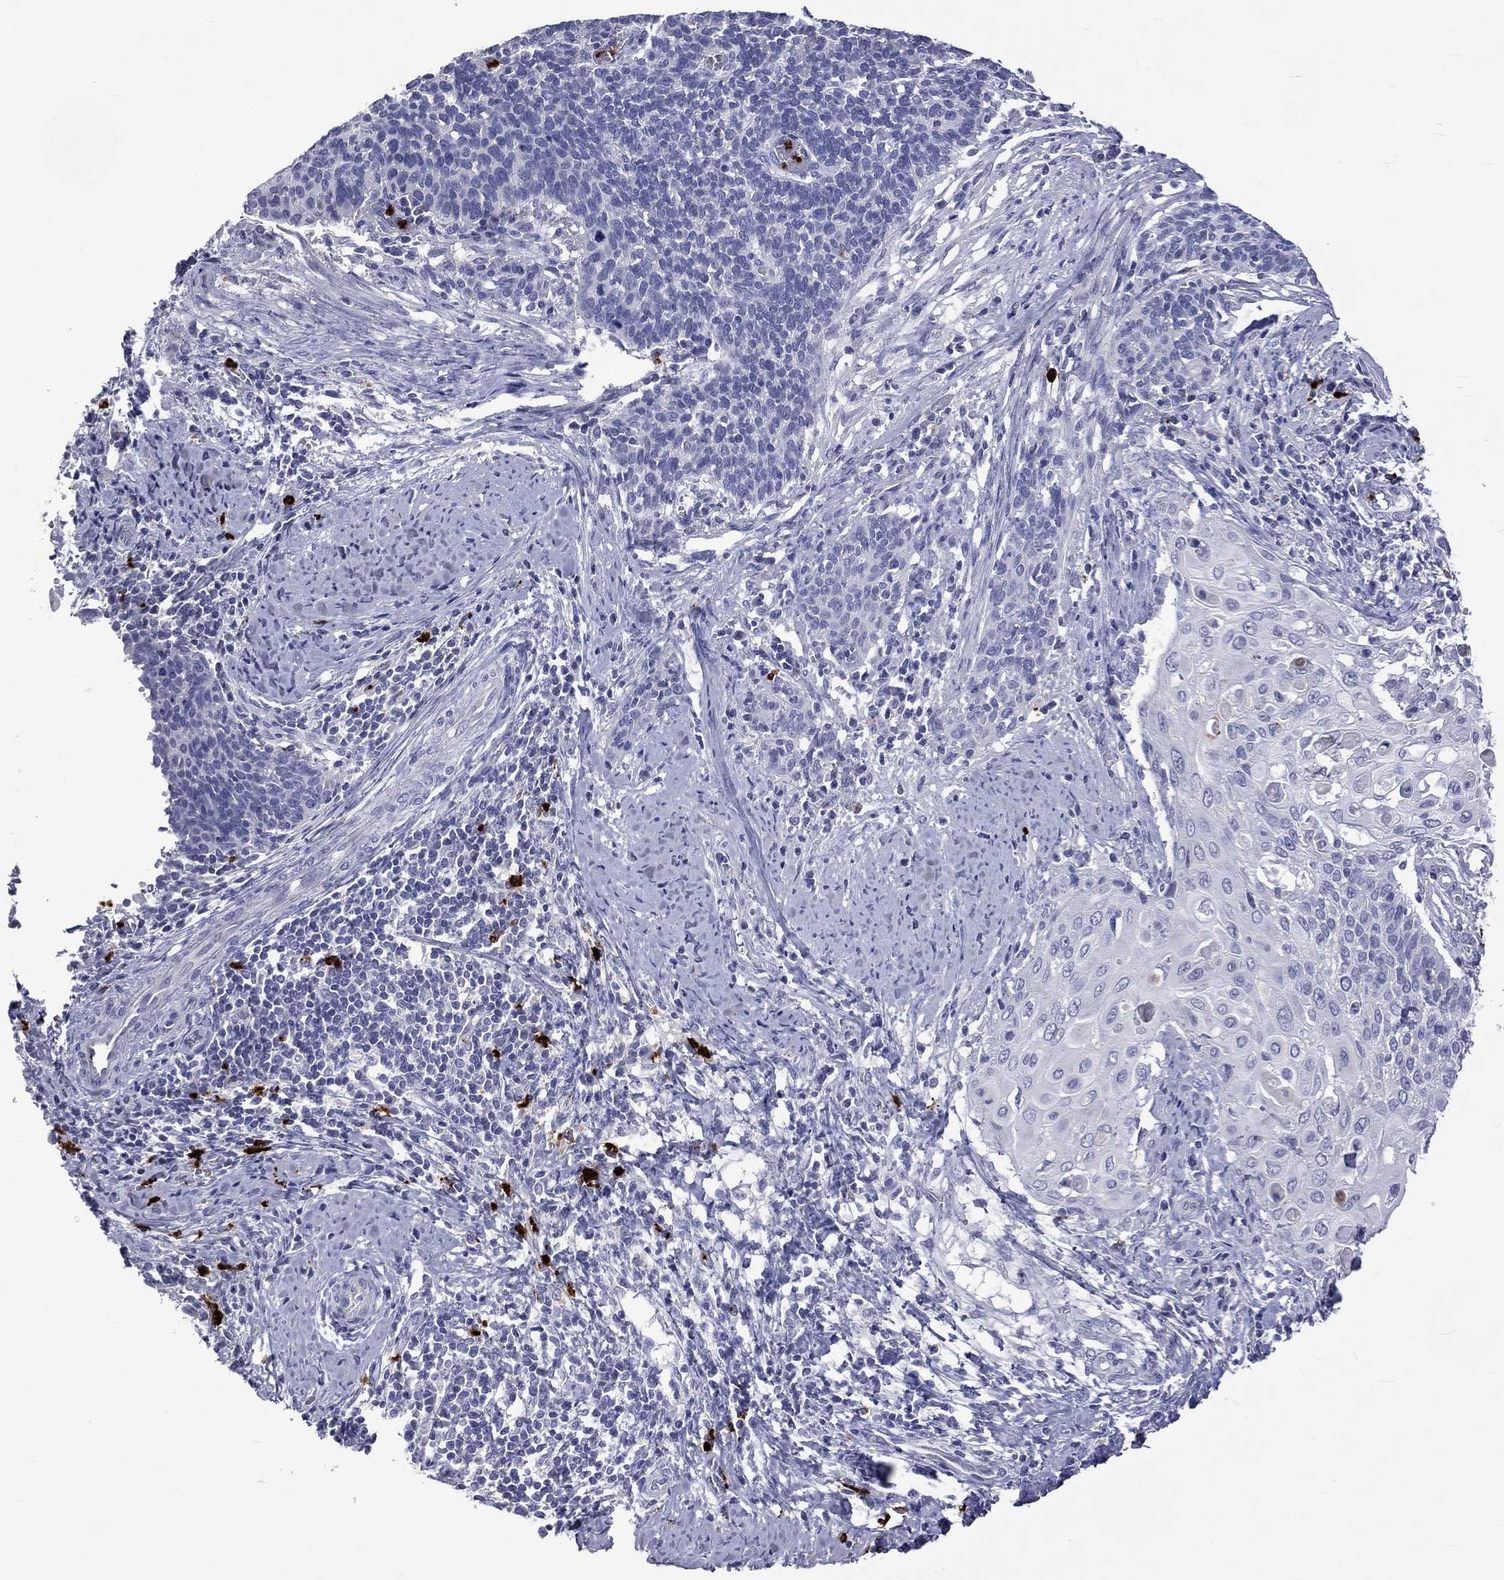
{"staining": {"intensity": "negative", "quantity": "none", "location": "none"}, "tissue": "cervical cancer", "cell_type": "Tumor cells", "image_type": "cancer", "snomed": [{"axis": "morphology", "description": "Squamous cell carcinoma, NOS"}, {"axis": "topography", "description": "Cervix"}], "caption": "Photomicrograph shows no protein staining in tumor cells of squamous cell carcinoma (cervical) tissue.", "gene": "ELANE", "patient": {"sex": "female", "age": 39}}